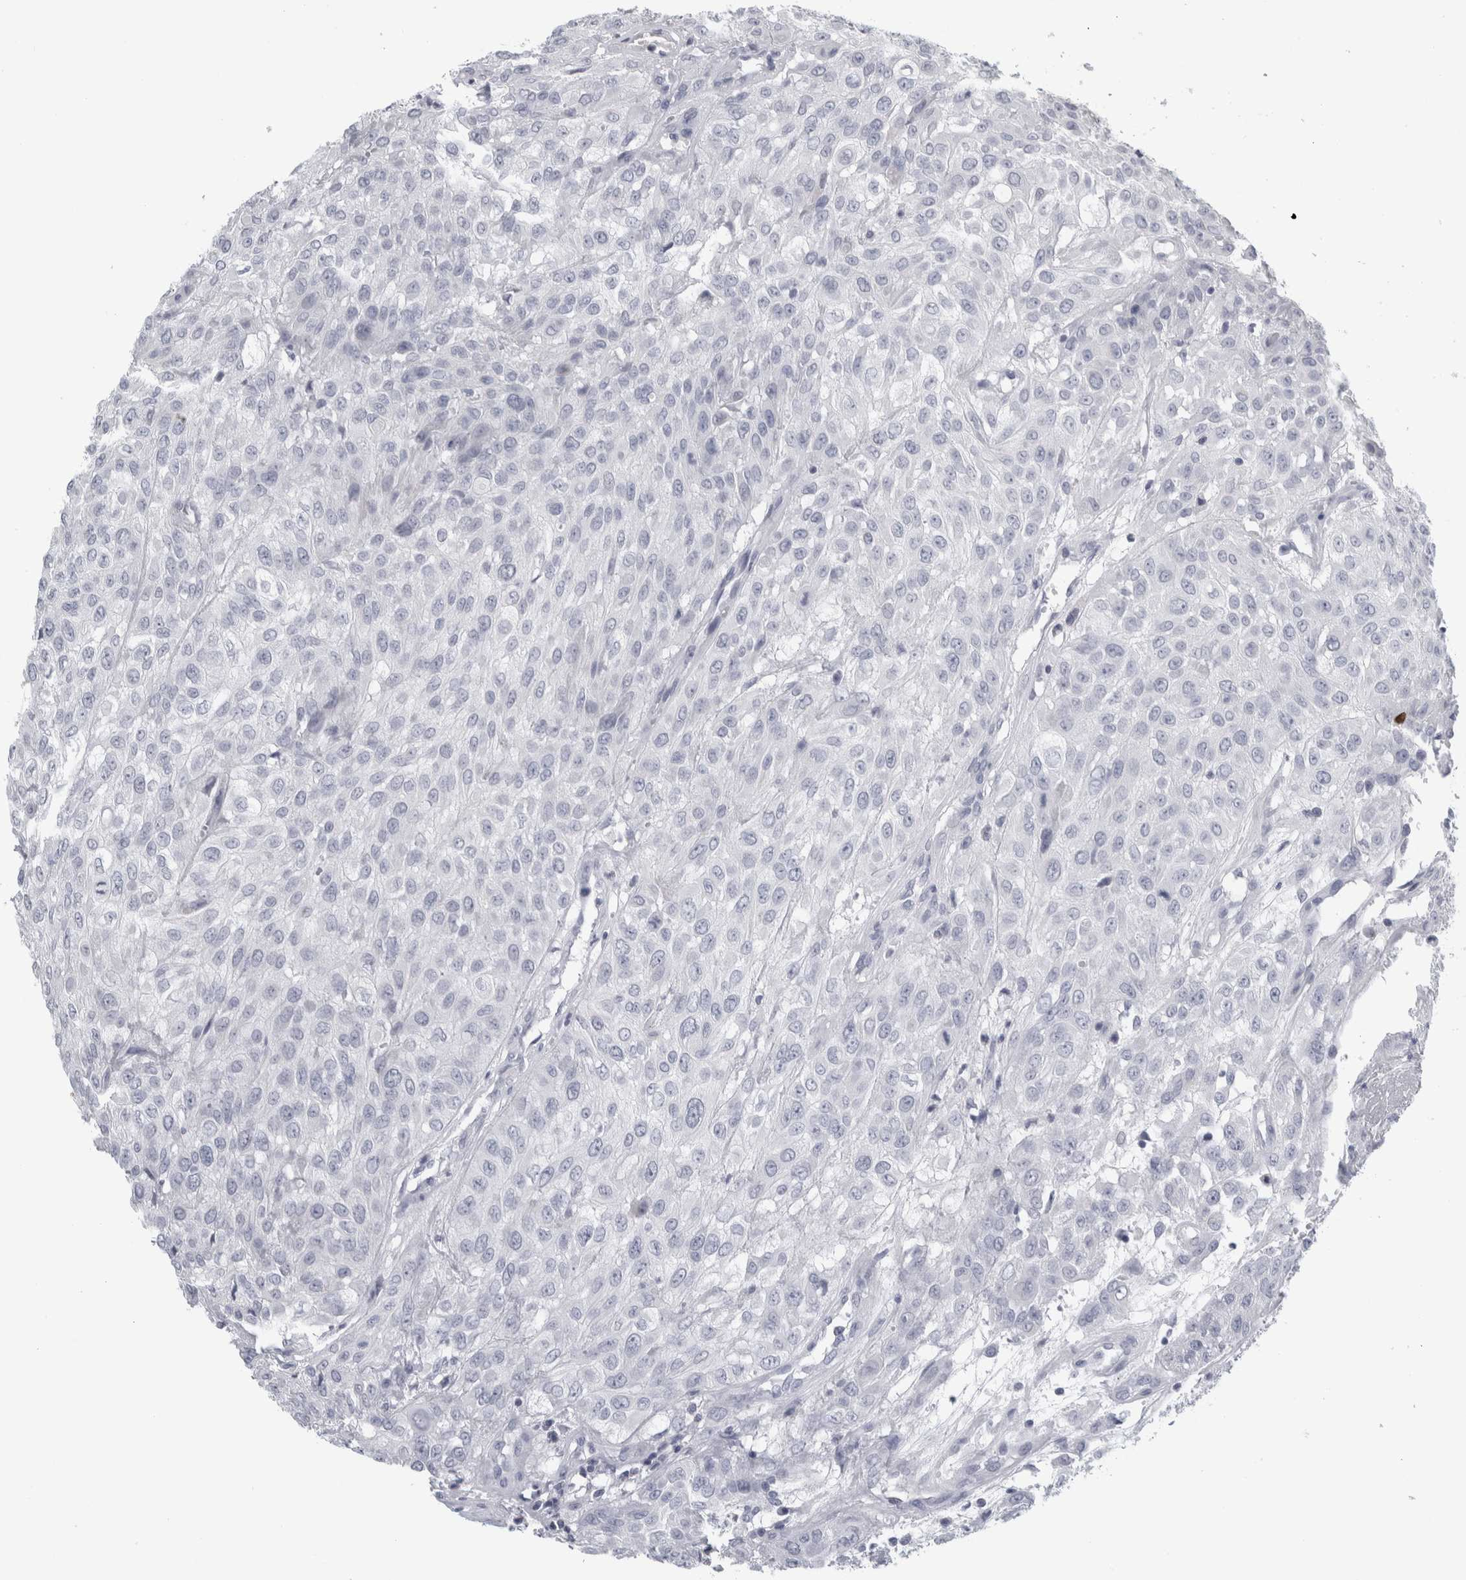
{"staining": {"intensity": "negative", "quantity": "none", "location": "none"}, "tissue": "urothelial cancer", "cell_type": "Tumor cells", "image_type": "cancer", "snomed": [{"axis": "morphology", "description": "Urothelial carcinoma, High grade"}, {"axis": "topography", "description": "Urinary bladder"}], "caption": "Tumor cells show no significant expression in urothelial cancer. (Stains: DAB IHC with hematoxylin counter stain, Microscopy: brightfield microscopy at high magnification).", "gene": "CPE", "patient": {"sex": "male", "age": 57}}